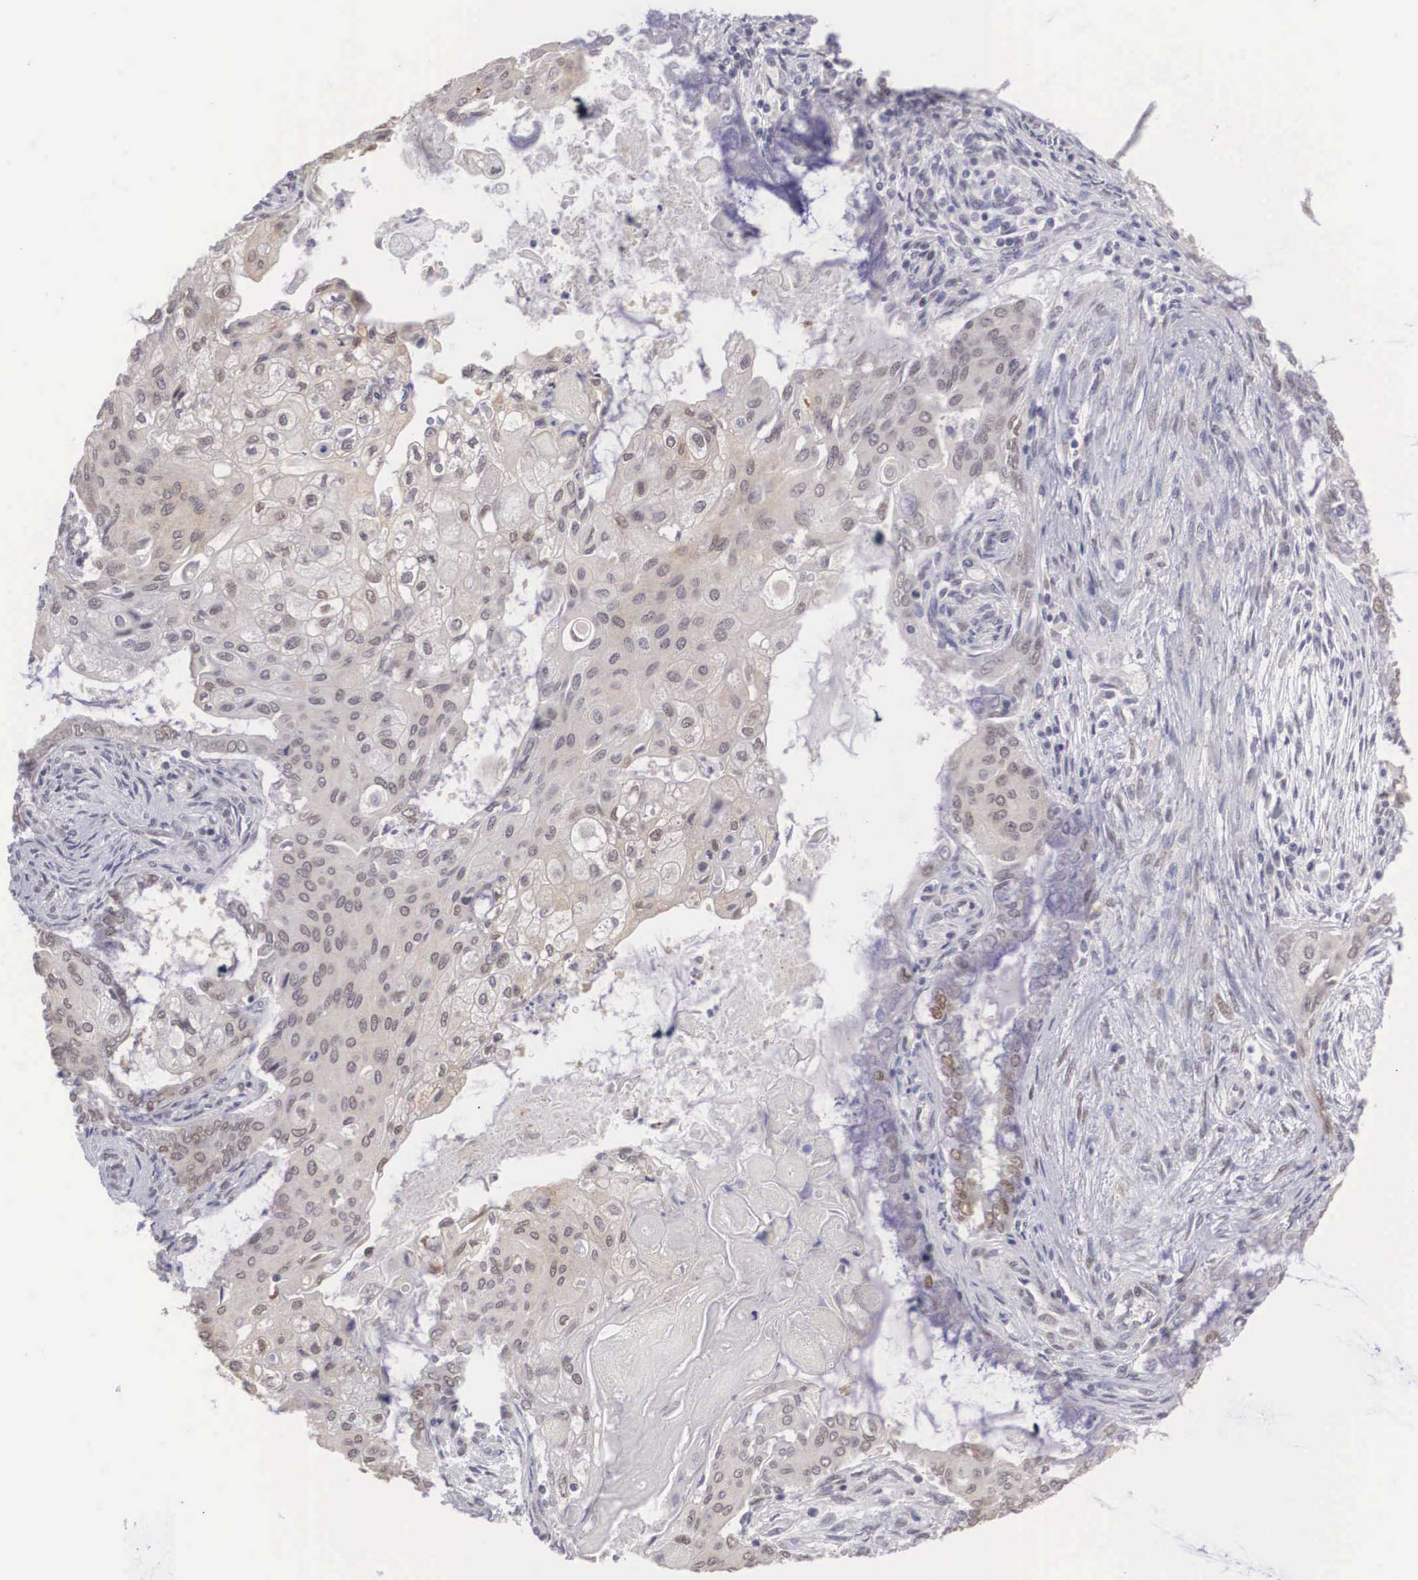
{"staining": {"intensity": "weak", "quantity": ">75%", "location": "cytoplasmic/membranous,nuclear"}, "tissue": "endometrial cancer", "cell_type": "Tumor cells", "image_type": "cancer", "snomed": [{"axis": "morphology", "description": "Adenocarcinoma, NOS"}, {"axis": "topography", "description": "Endometrium"}], "caption": "Human endometrial cancer stained with a brown dye reveals weak cytoplasmic/membranous and nuclear positive expression in about >75% of tumor cells.", "gene": "NINL", "patient": {"sex": "female", "age": 79}}